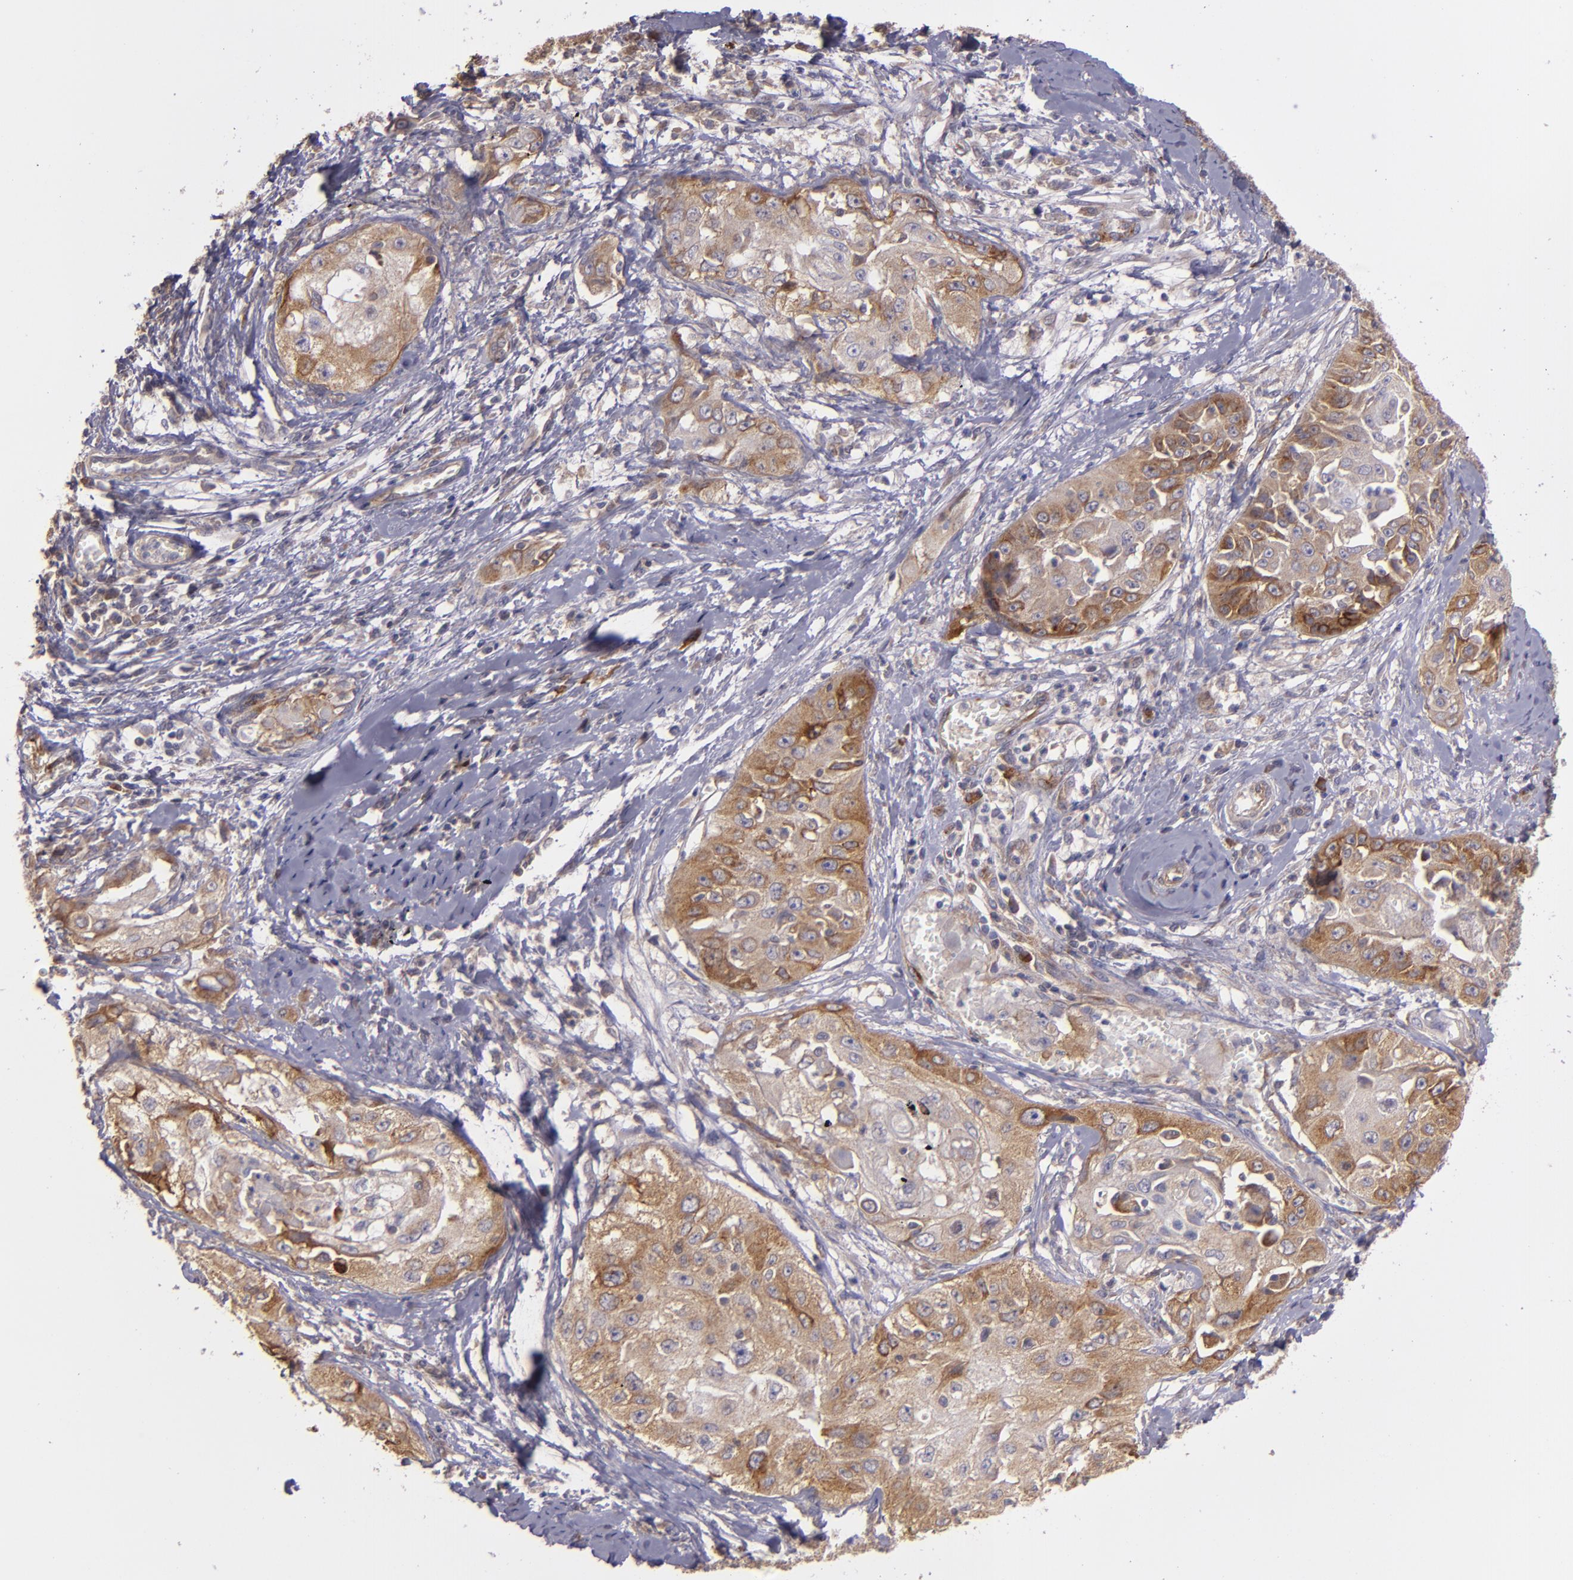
{"staining": {"intensity": "strong", "quantity": ">75%", "location": "cytoplasmic/membranous"}, "tissue": "cervical cancer", "cell_type": "Tumor cells", "image_type": "cancer", "snomed": [{"axis": "morphology", "description": "Squamous cell carcinoma, NOS"}, {"axis": "topography", "description": "Cervix"}], "caption": "Brown immunohistochemical staining in cervical cancer shows strong cytoplasmic/membranous staining in approximately >75% of tumor cells. Using DAB (brown) and hematoxylin (blue) stains, captured at high magnification using brightfield microscopy.", "gene": "ECE1", "patient": {"sex": "female", "age": 64}}